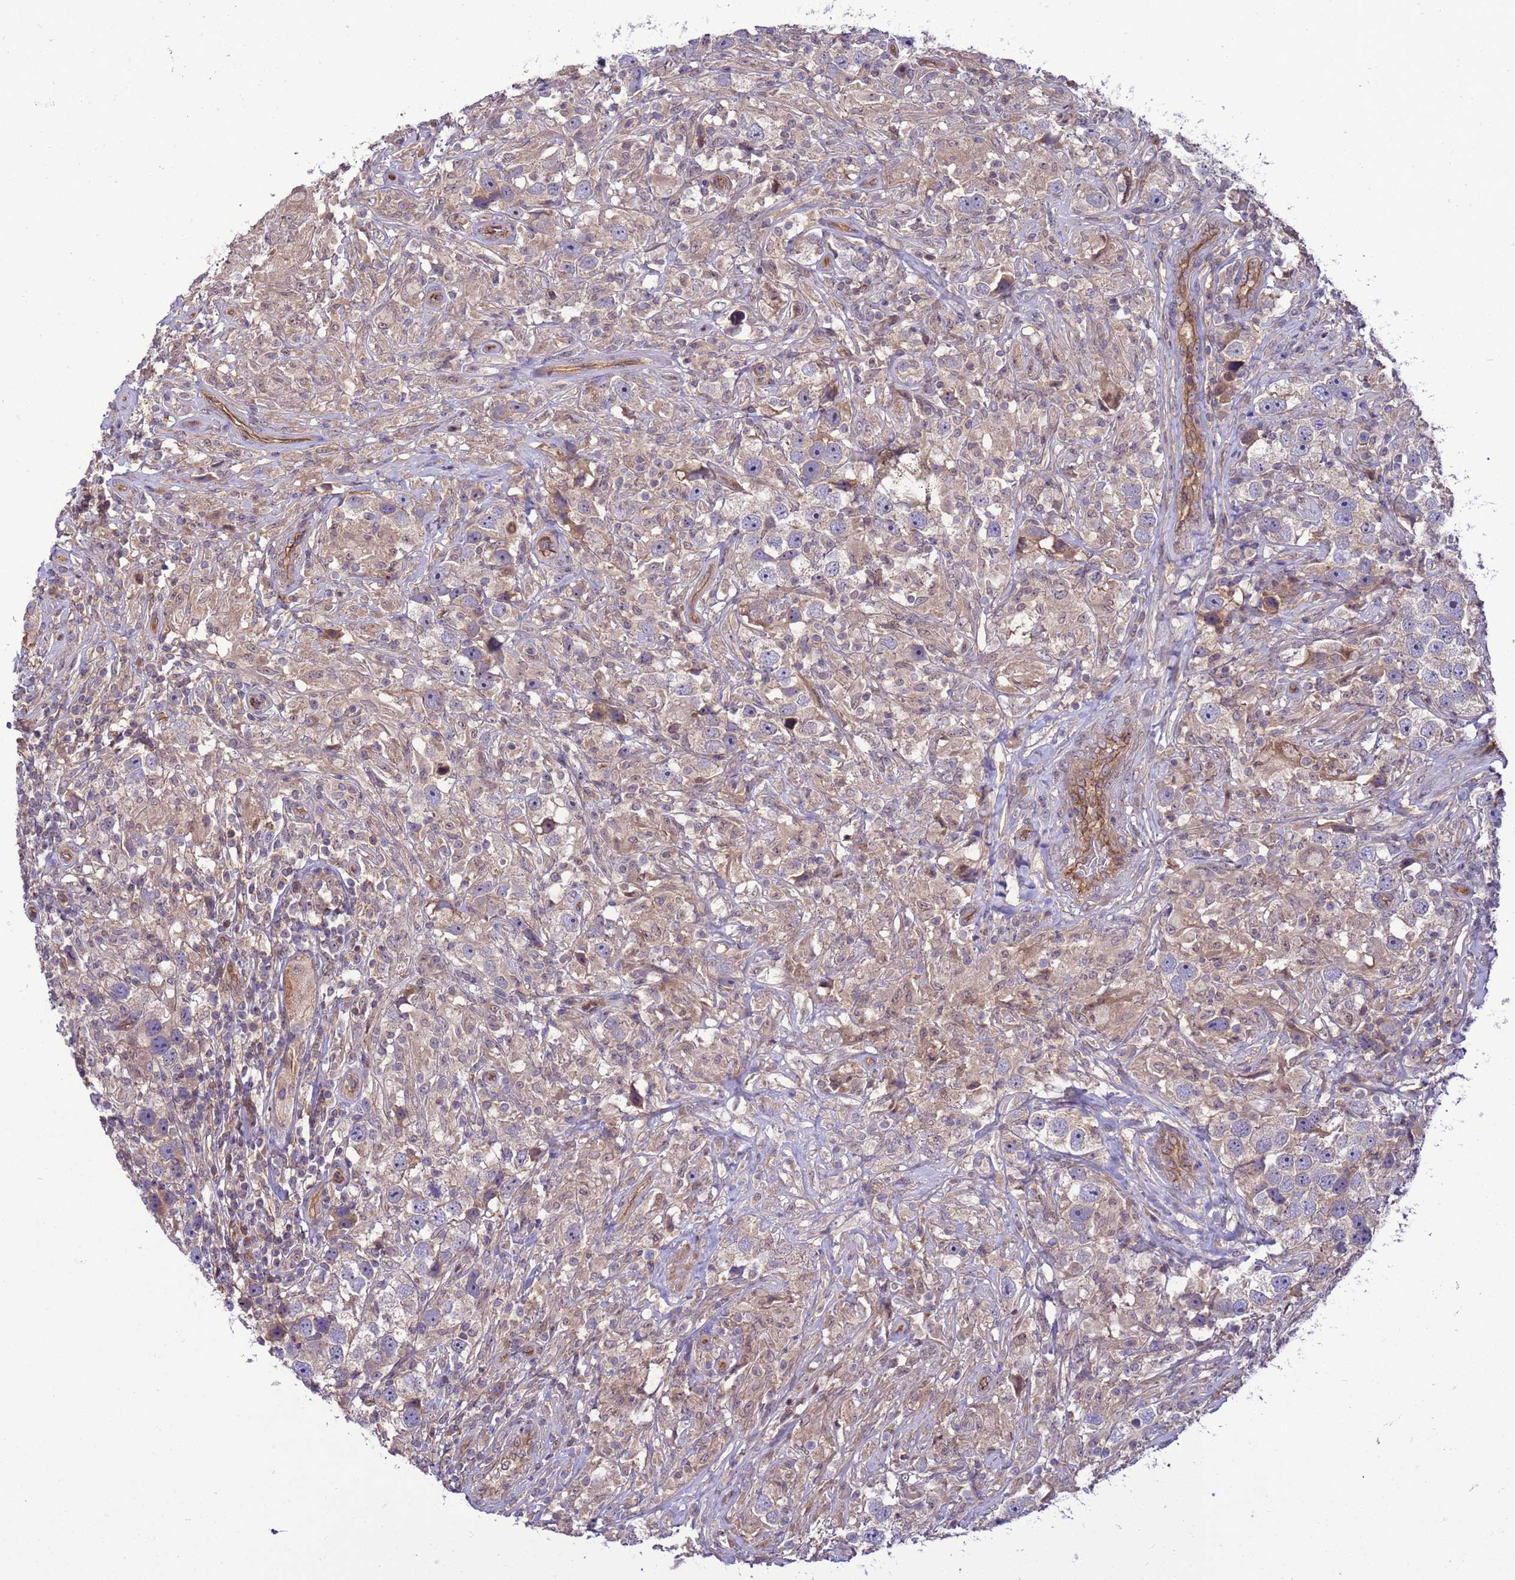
{"staining": {"intensity": "weak", "quantity": "25%-75%", "location": "cytoplasmic/membranous"}, "tissue": "testis cancer", "cell_type": "Tumor cells", "image_type": "cancer", "snomed": [{"axis": "morphology", "description": "Seminoma, NOS"}, {"axis": "topography", "description": "Testis"}], "caption": "Tumor cells show low levels of weak cytoplasmic/membranous staining in approximately 25%-75% of cells in testis cancer (seminoma). The protein is stained brown, and the nuclei are stained in blue (DAB (3,3'-diaminobenzidine) IHC with brightfield microscopy, high magnification).", "gene": "SMCO3", "patient": {"sex": "male", "age": 49}}